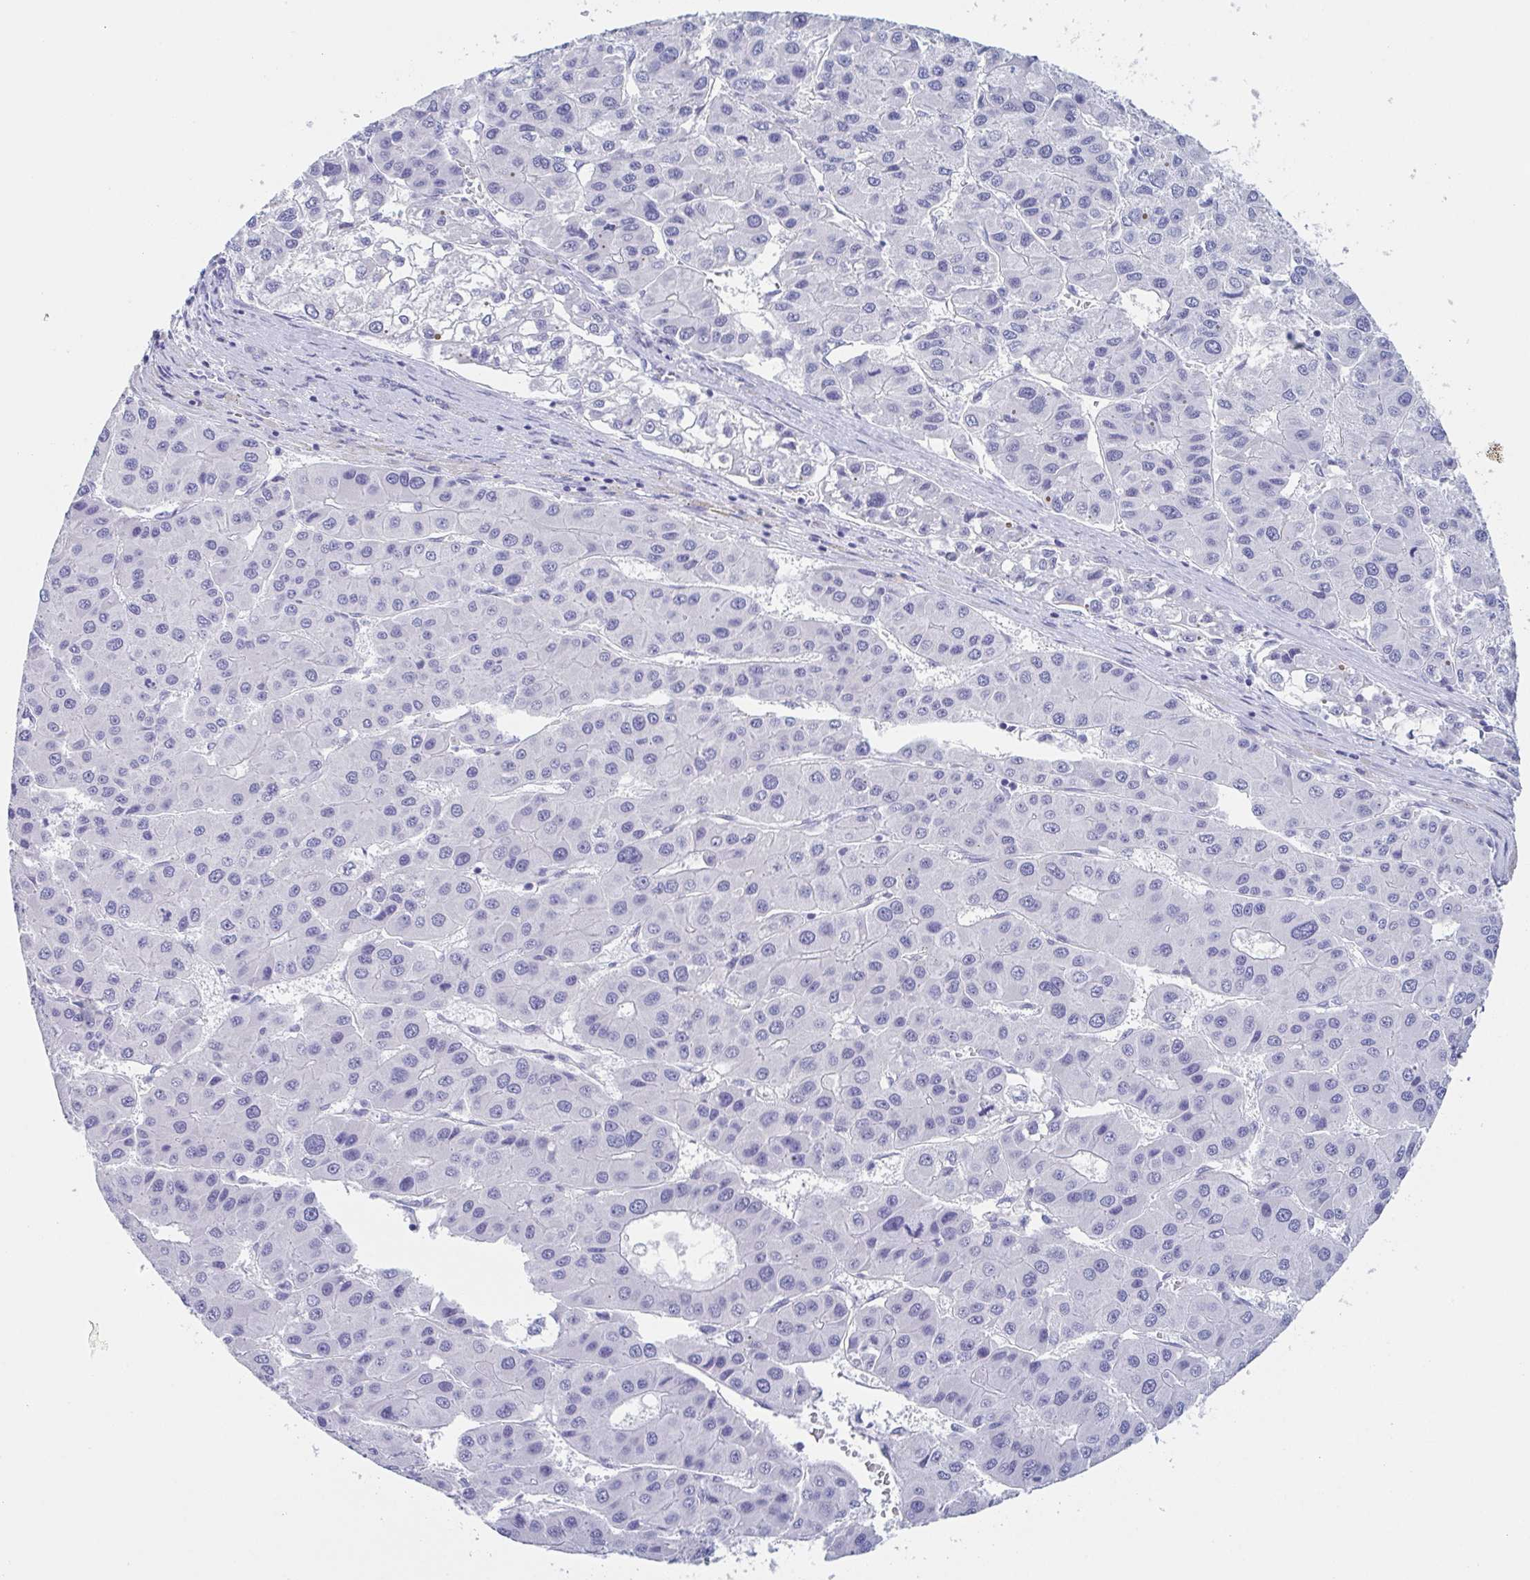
{"staining": {"intensity": "negative", "quantity": "none", "location": "none"}, "tissue": "liver cancer", "cell_type": "Tumor cells", "image_type": "cancer", "snomed": [{"axis": "morphology", "description": "Carcinoma, Hepatocellular, NOS"}, {"axis": "topography", "description": "Liver"}], "caption": "High power microscopy photomicrograph of an IHC micrograph of liver cancer (hepatocellular carcinoma), revealing no significant positivity in tumor cells. (DAB IHC visualized using brightfield microscopy, high magnification).", "gene": "DYNC1I1", "patient": {"sex": "male", "age": 73}}